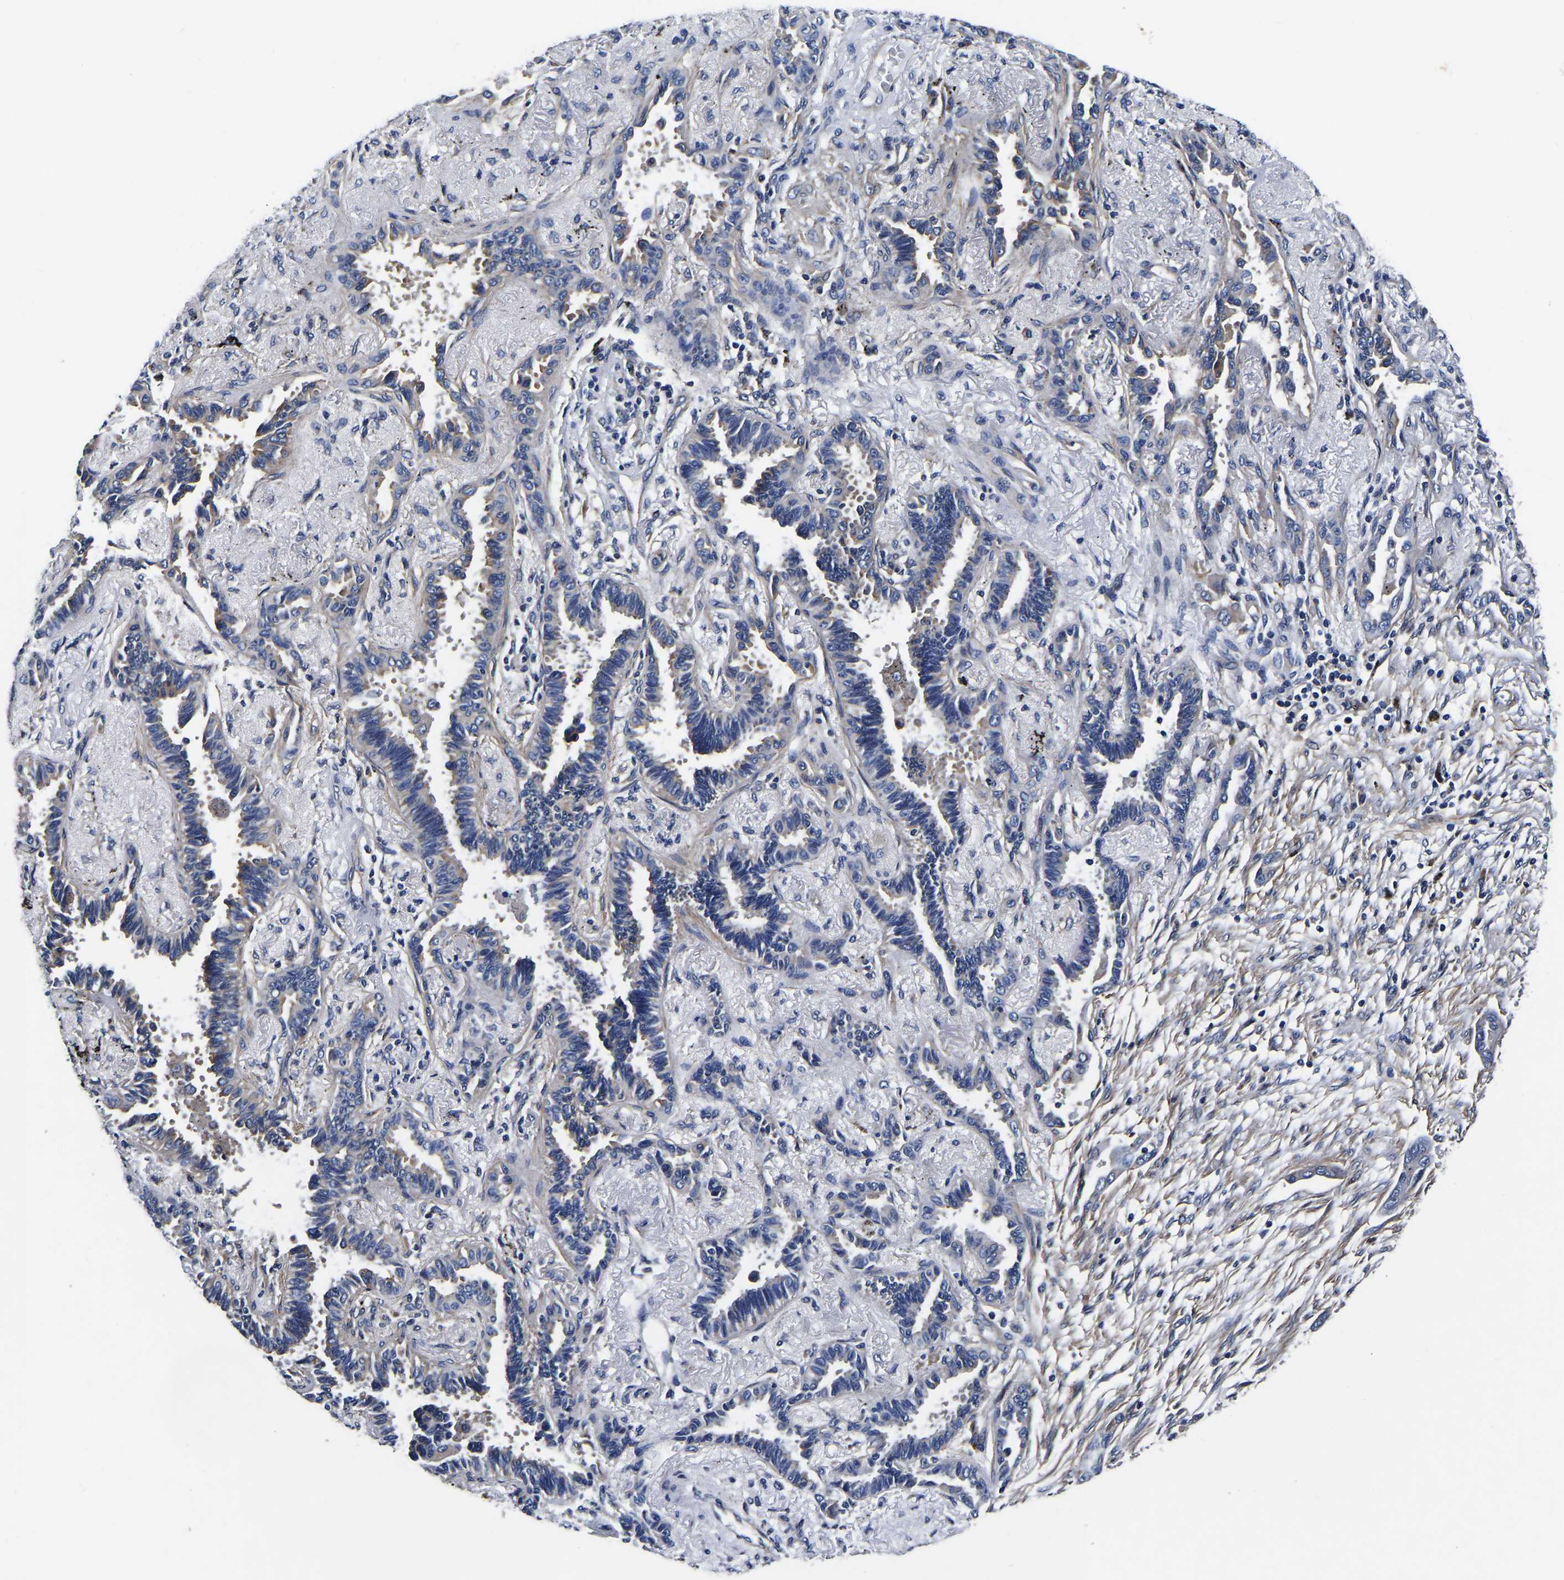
{"staining": {"intensity": "weak", "quantity": "<25%", "location": "cytoplasmic/membranous"}, "tissue": "lung cancer", "cell_type": "Tumor cells", "image_type": "cancer", "snomed": [{"axis": "morphology", "description": "Adenocarcinoma, NOS"}, {"axis": "topography", "description": "Lung"}], "caption": "High power microscopy micrograph of an immunohistochemistry histopathology image of lung cancer, revealing no significant positivity in tumor cells.", "gene": "KCTD17", "patient": {"sex": "male", "age": 59}}